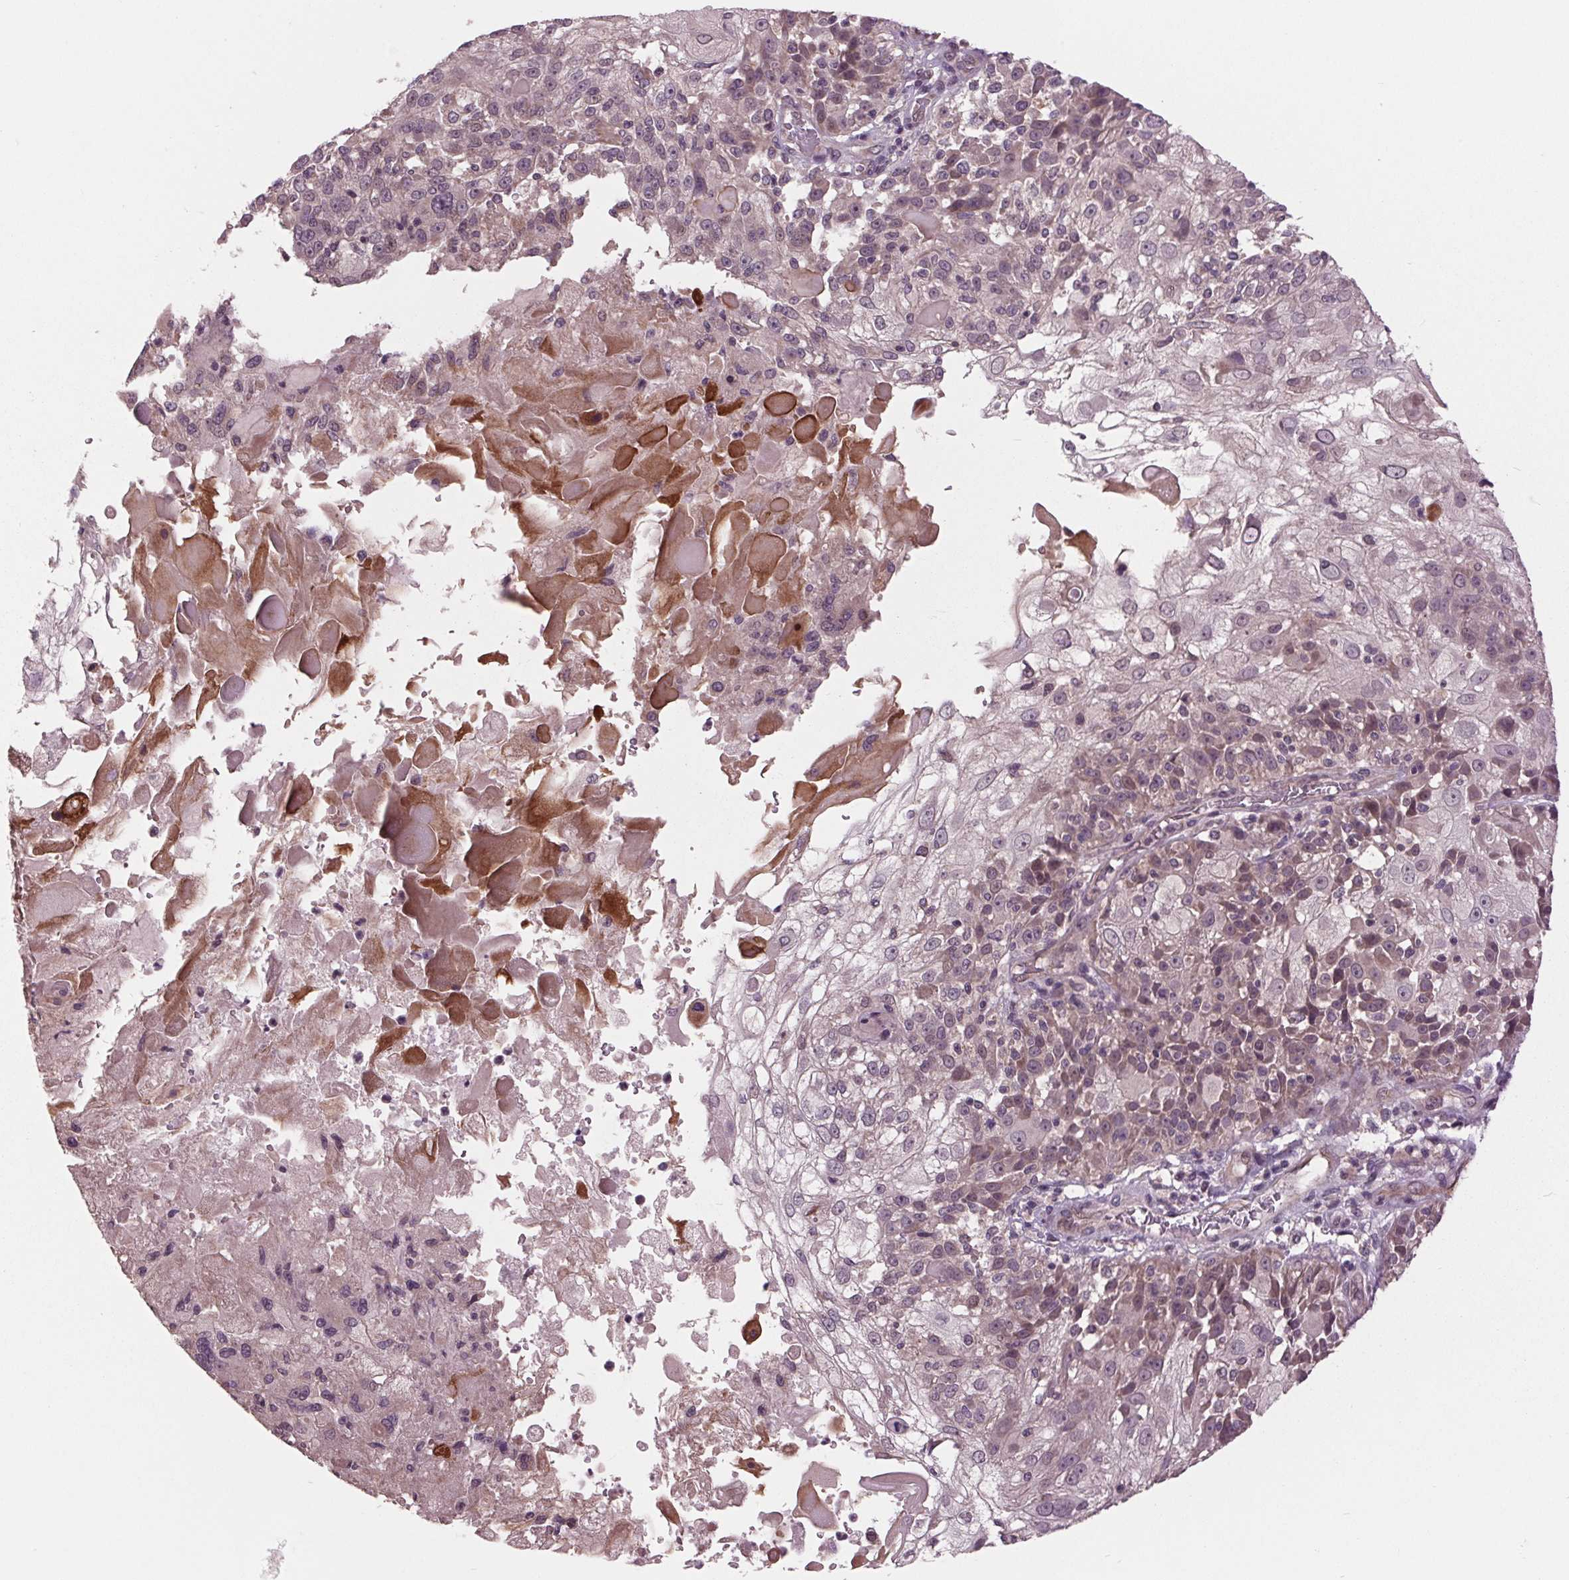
{"staining": {"intensity": "negative", "quantity": "none", "location": "none"}, "tissue": "skin cancer", "cell_type": "Tumor cells", "image_type": "cancer", "snomed": [{"axis": "morphology", "description": "Normal tissue, NOS"}, {"axis": "morphology", "description": "Squamous cell carcinoma, NOS"}, {"axis": "topography", "description": "Skin"}], "caption": "Immunohistochemistry (IHC) of human skin cancer (squamous cell carcinoma) demonstrates no expression in tumor cells. (DAB IHC with hematoxylin counter stain).", "gene": "MAPK8", "patient": {"sex": "female", "age": 83}}